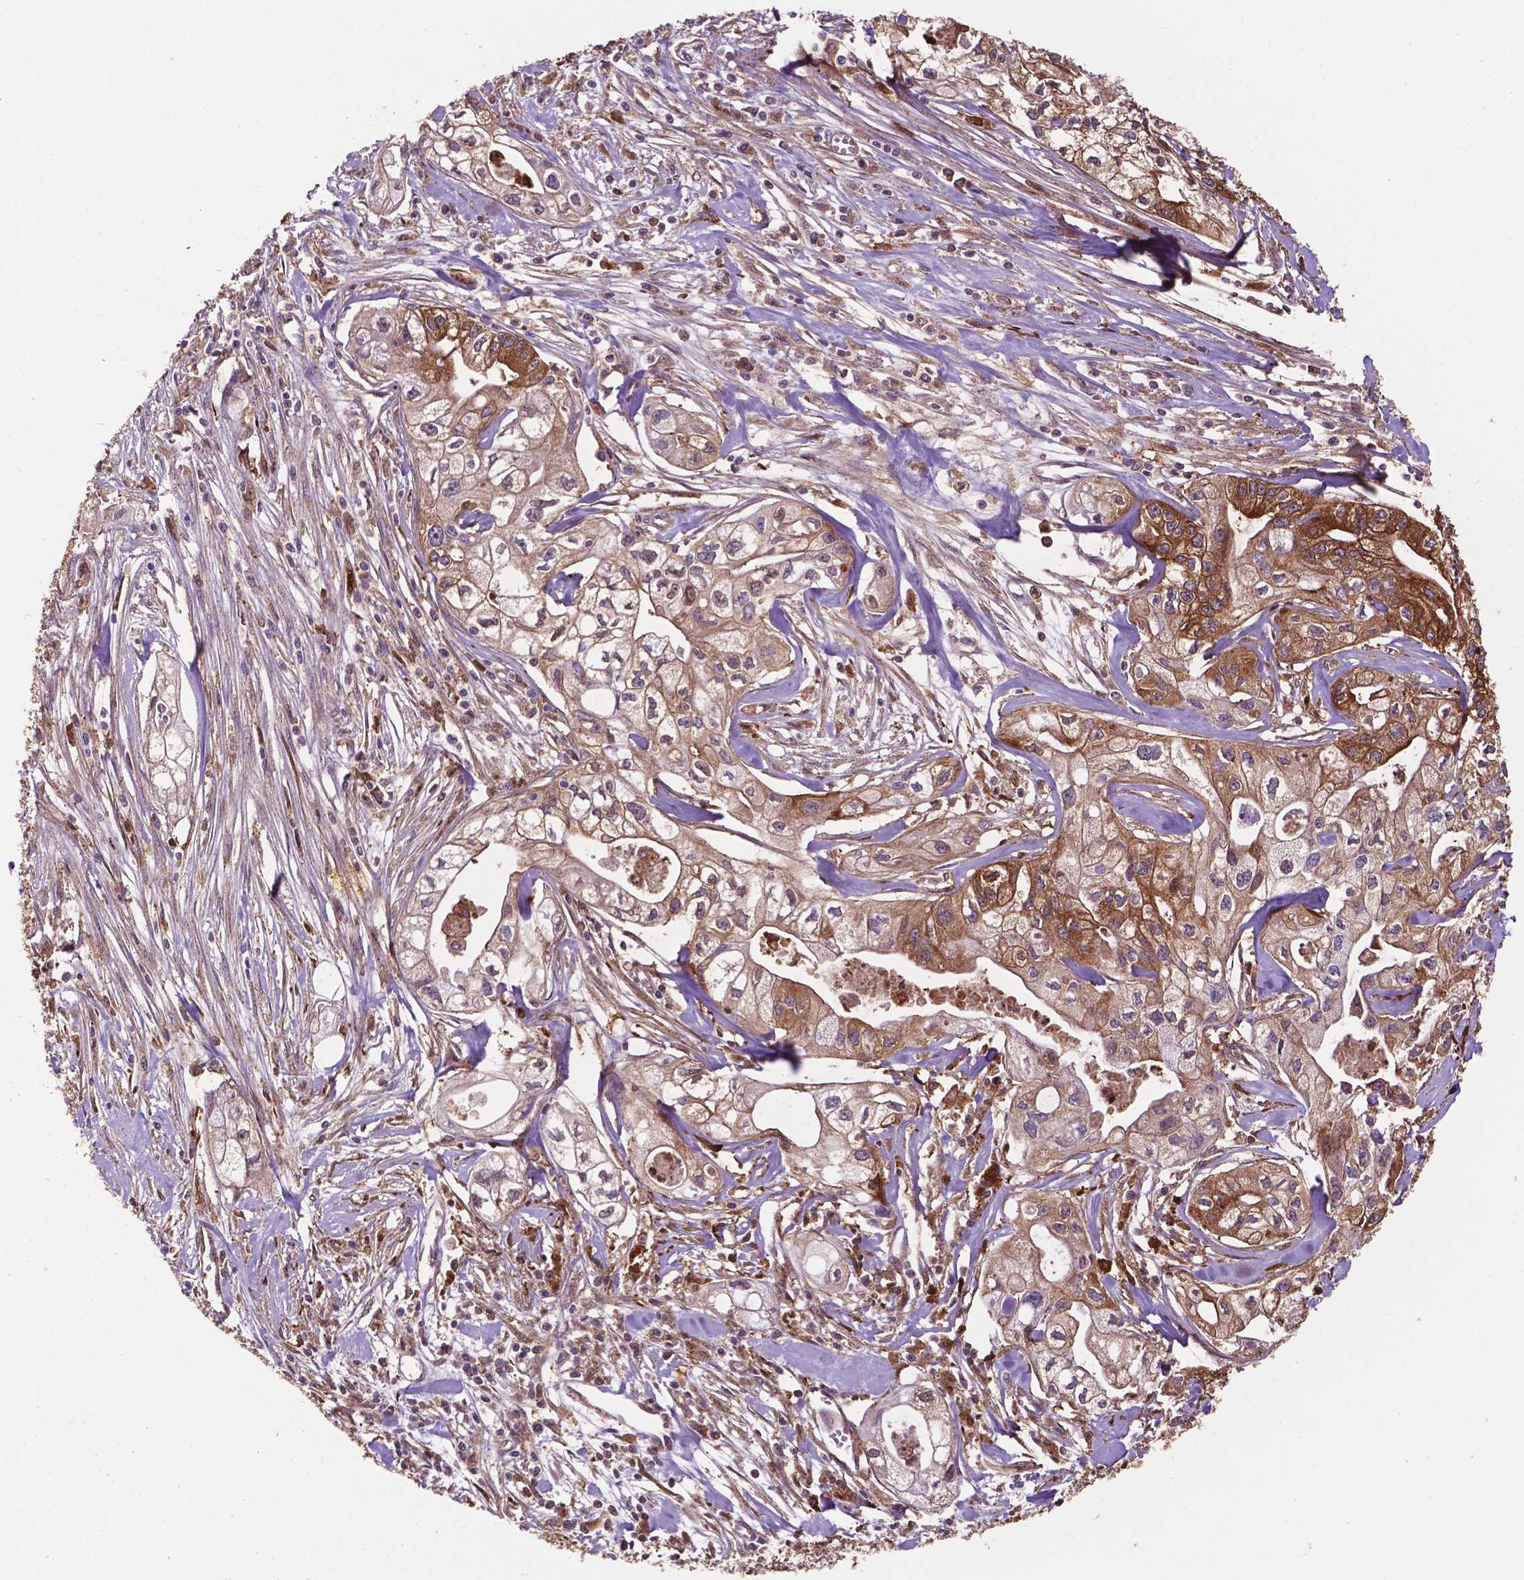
{"staining": {"intensity": "moderate", "quantity": "<25%", "location": "cytoplasmic/membranous"}, "tissue": "pancreatic cancer", "cell_type": "Tumor cells", "image_type": "cancer", "snomed": [{"axis": "morphology", "description": "Adenocarcinoma, NOS"}, {"axis": "topography", "description": "Pancreas"}], "caption": "Tumor cells demonstrate low levels of moderate cytoplasmic/membranous expression in about <25% of cells in human pancreatic adenocarcinoma.", "gene": "SMAD3", "patient": {"sex": "male", "age": 70}}